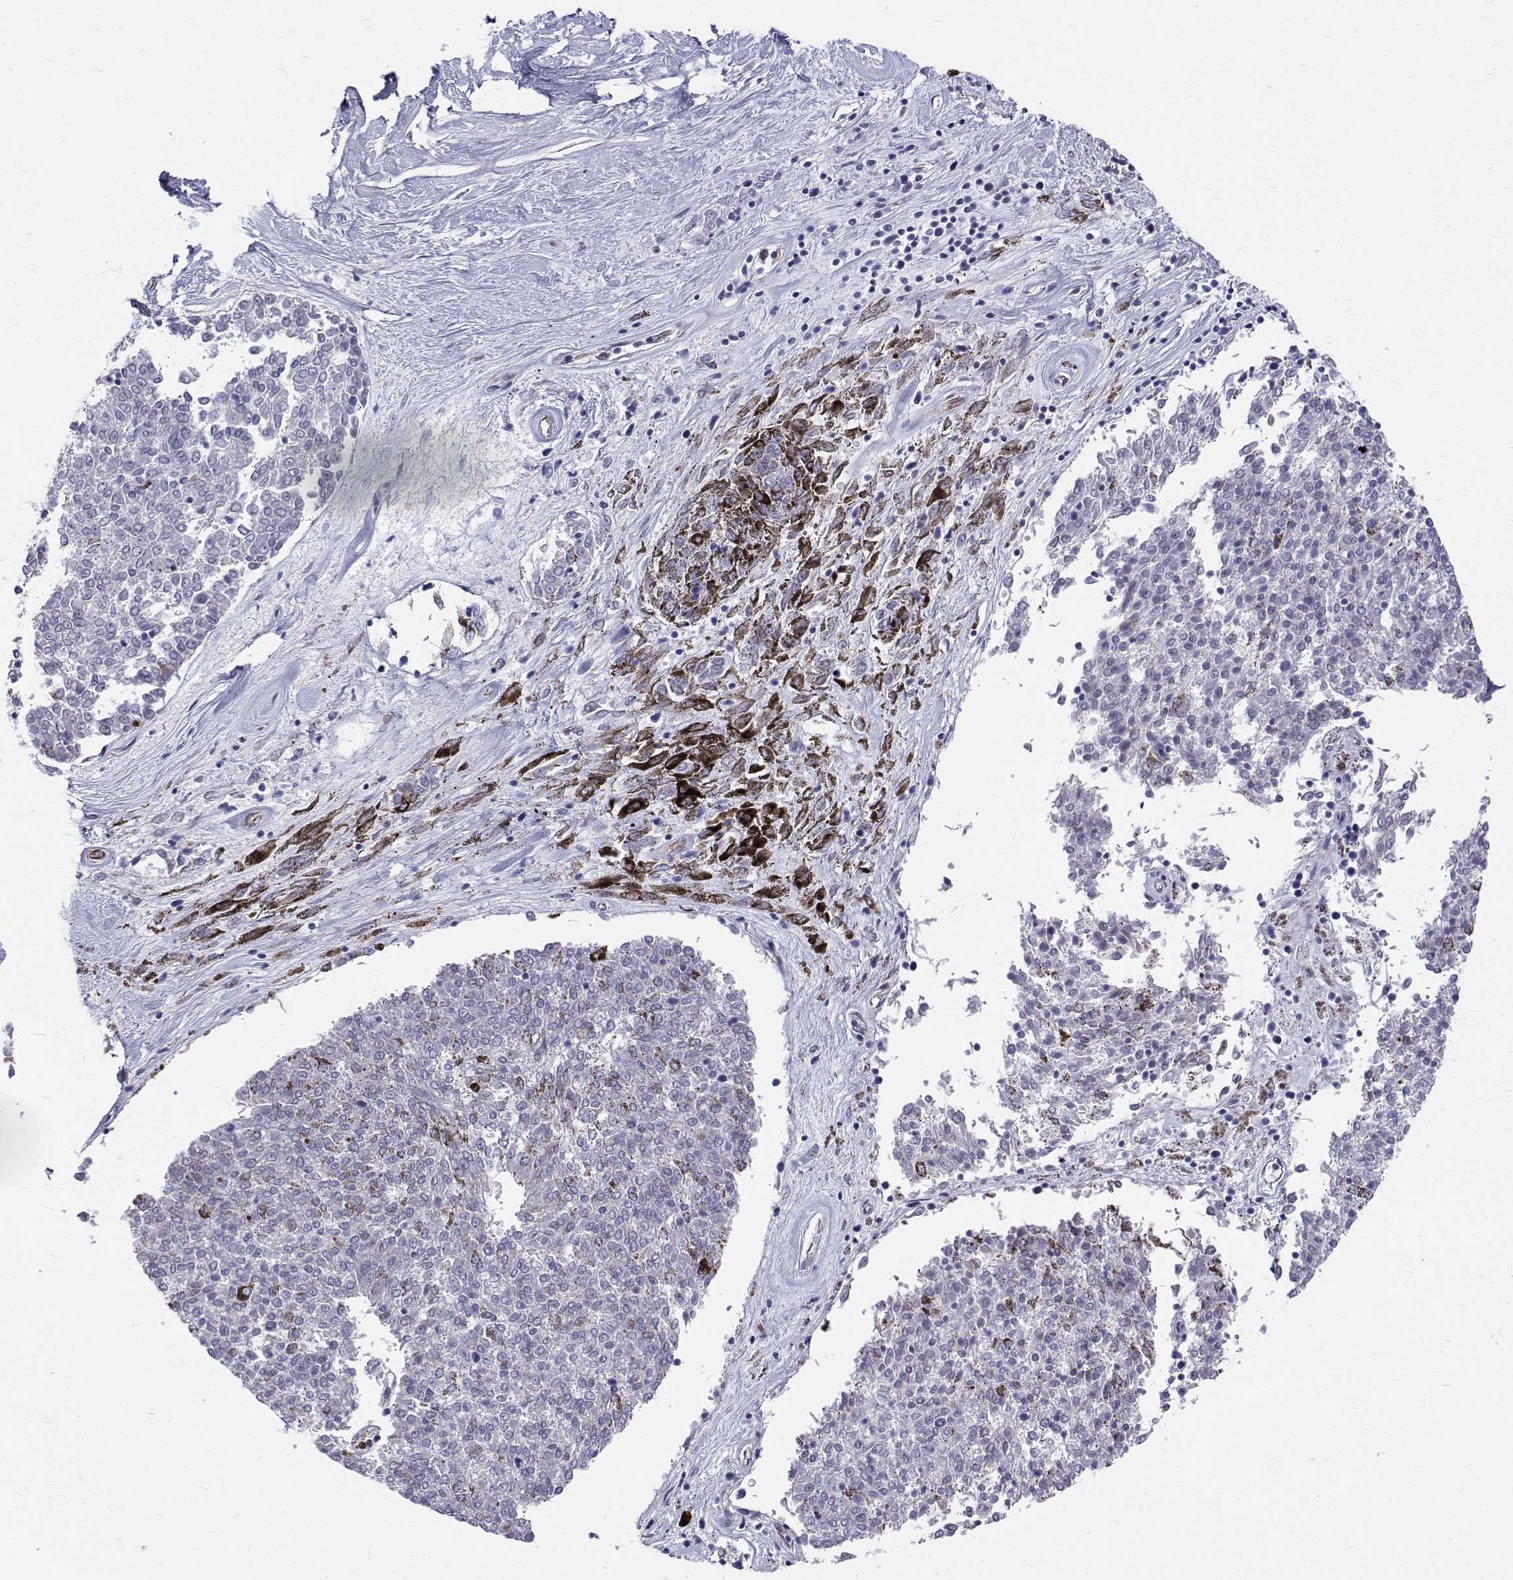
{"staining": {"intensity": "negative", "quantity": "none", "location": "none"}, "tissue": "melanoma", "cell_type": "Tumor cells", "image_type": "cancer", "snomed": [{"axis": "morphology", "description": "Malignant melanoma, NOS"}, {"axis": "topography", "description": "Skin"}], "caption": "High power microscopy histopathology image of an immunohistochemistry photomicrograph of melanoma, revealing no significant expression in tumor cells. The staining was performed using DAB to visualize the protein expression in brown, while the nuclei were stained in blue with hematoxylin (Magnification: 20x).", "gene": "OPRPN", "patient": {"sex": "female", "age": 72}}